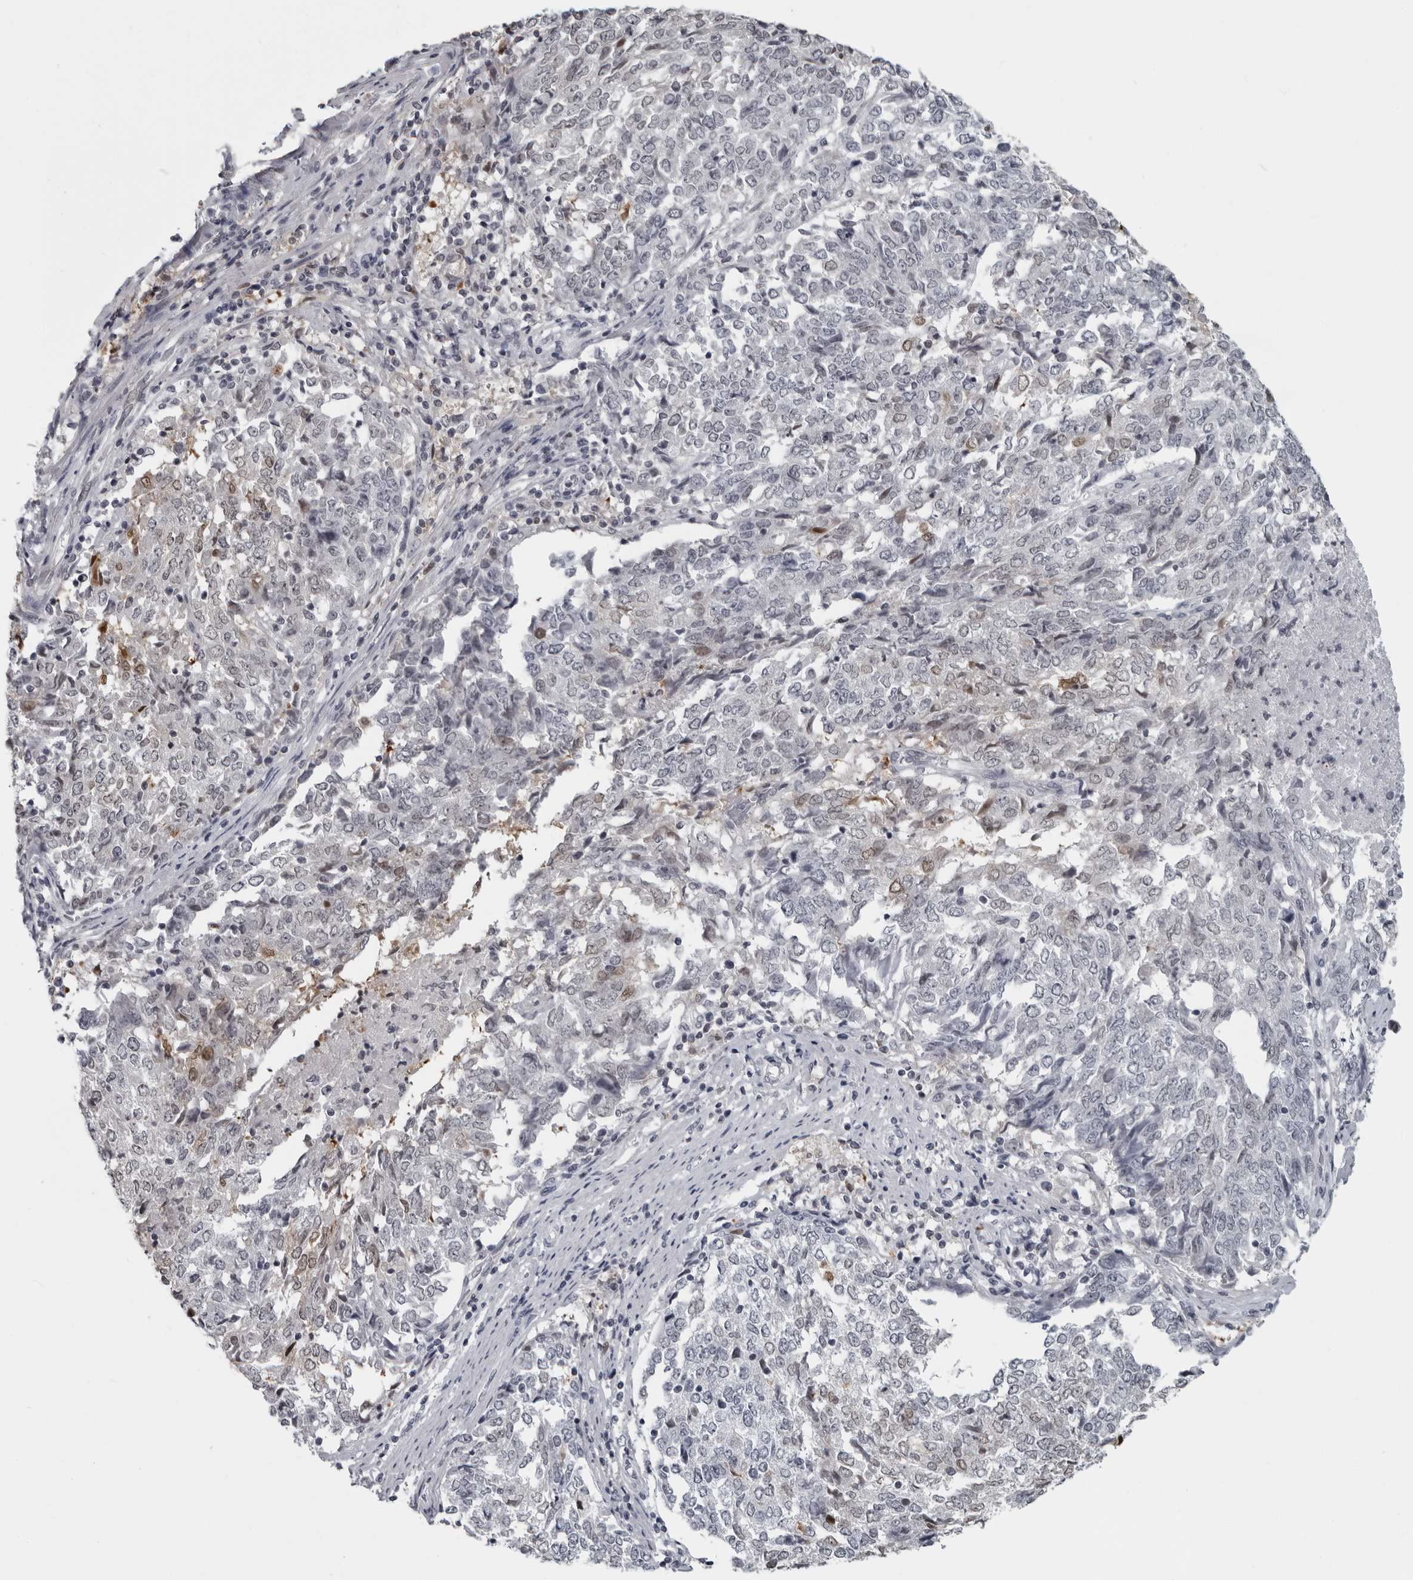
{"staining": {"intensity": "moderate", "quantity": "<25%", "location": "nuclear"}, "tissue": "endometrial cancer", "cell_type": "Tumor cells", "image_type": "cancer", "snomed": [{"axis": "morphology", "description": "Adenocarcinoma, NOS"}, {"axis": "topography", "description": "Endometrium"}], "caption": "The micrograph demonstrates a brown stain indicating the presence of a protein in the nuclear of tumor cells in endometrial cancer (adenocarcinoma). (DAB IHC, brown staining for protein, blue staining for nuclei).", "gene": "LZIC", "patient": {"sex": "female", "age": 80}}